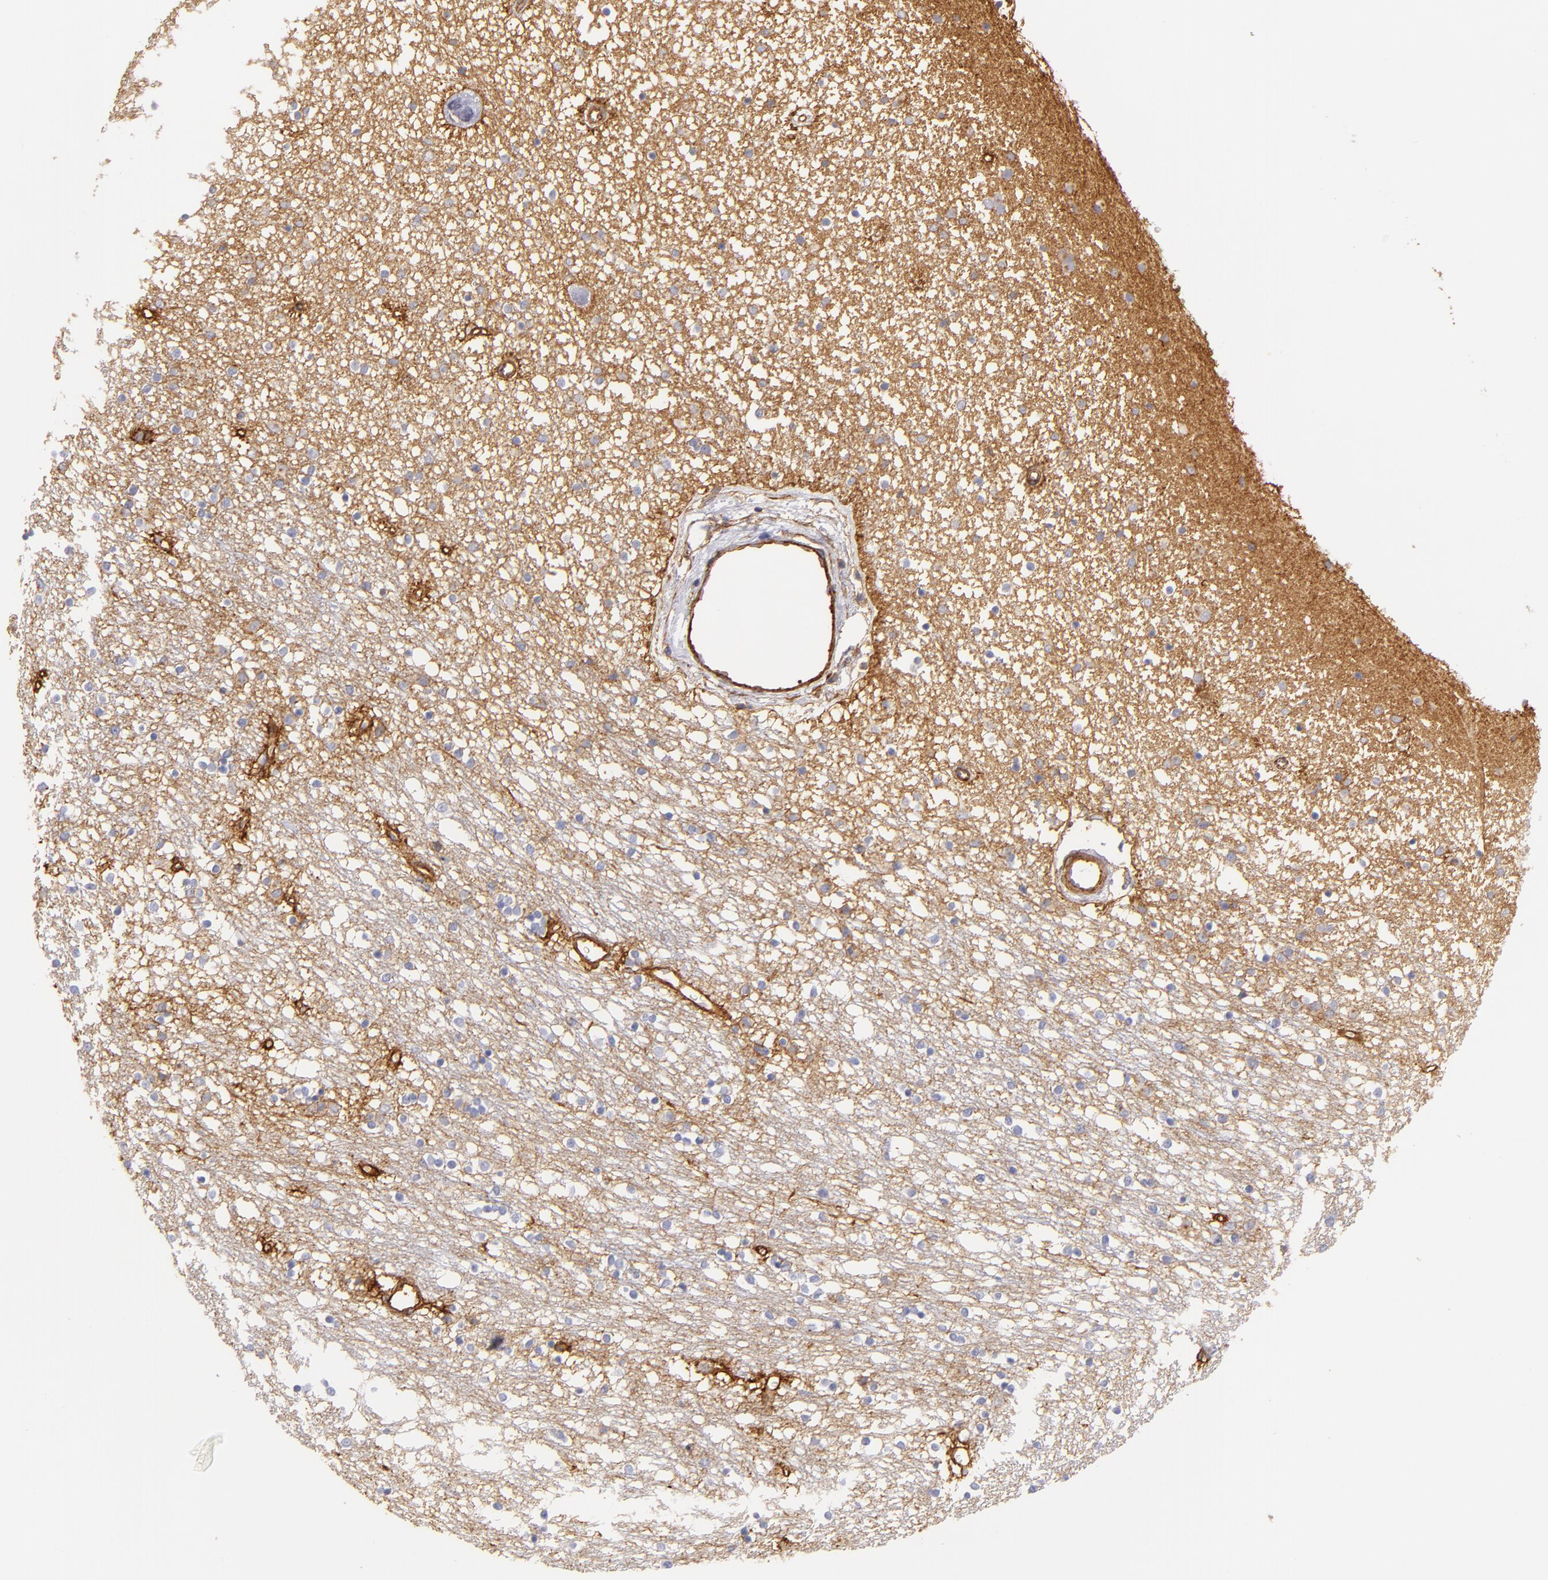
{"staining": {"intensity": "negative", "quantity": "none", "location": "none"}, "tissue": "caudate", "cell_type": "Glial cells", "image_type": "normal", "snomed": [{"axis": "morphology", "description": "Normal tissue, NOS"}, {"axis": "topography", "description": "Lateral ventricle wall"}], "caption": "Immunohistochemistry (IHC) of normal caudate displays no positivity in glial cells.", "gene": "CD151", "patient": {"sex": "female", "age": 54}}